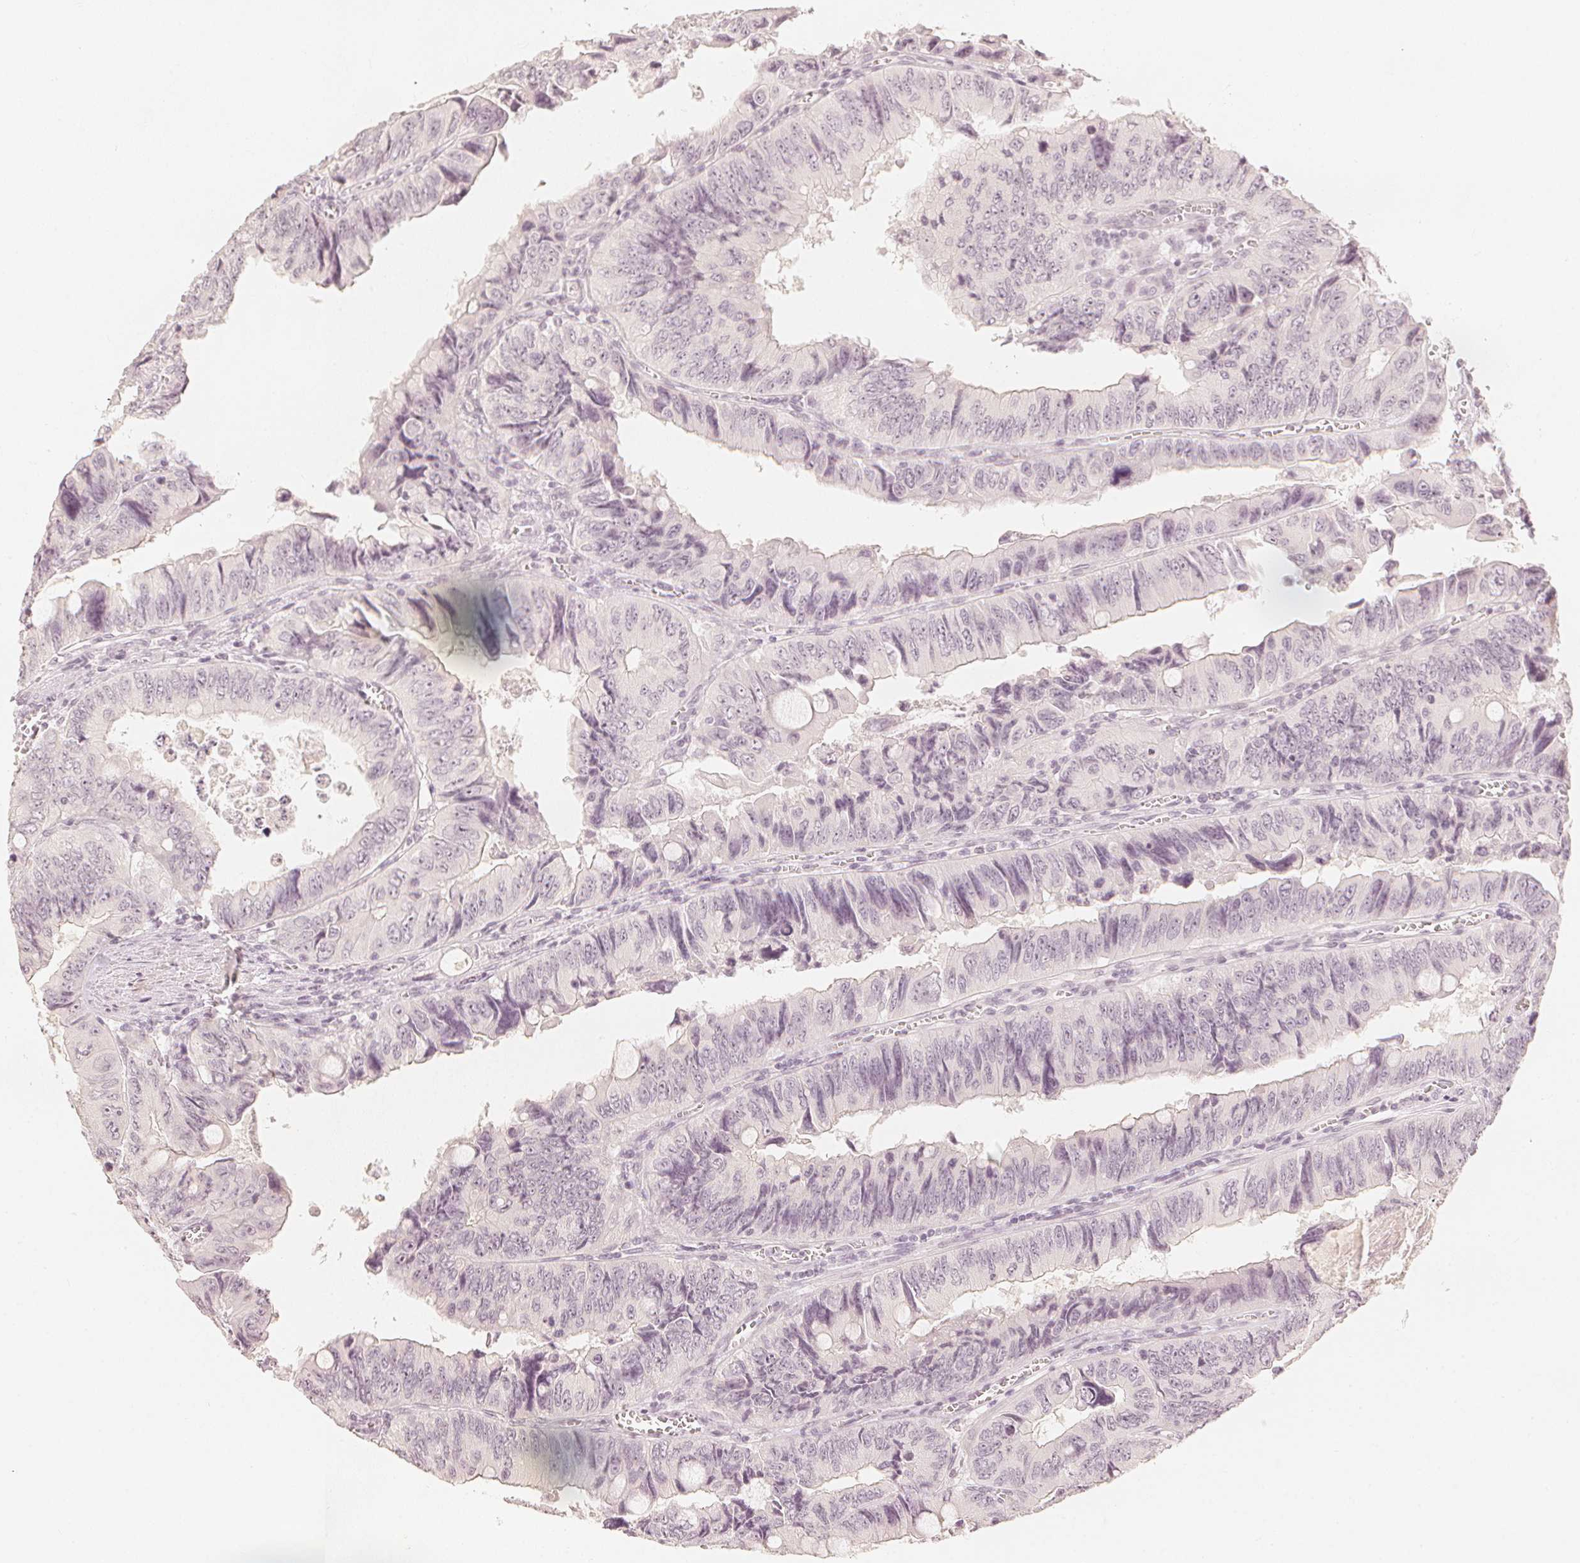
{"staining": {"intensity": "negative", "quantity": "none", "location": "none"}, "tissue": "colorectal cancer", "cell_type": "Tumor cells", "image_type": "cancer", "snomed": [{"axis": "morphology", "description": "Adenocarcinoma, NOS"}, {"axis": "topography", "description": "Colon"}], "caption": "Immunohistochemical staining of human colorectal cancer displays no significant expression in tumor cells. (Immunohistochemistry (ihc), brightfield microscopy, high magnification).", "gene": "CALB1", "patient": {"sex": "female", "age": 84}}